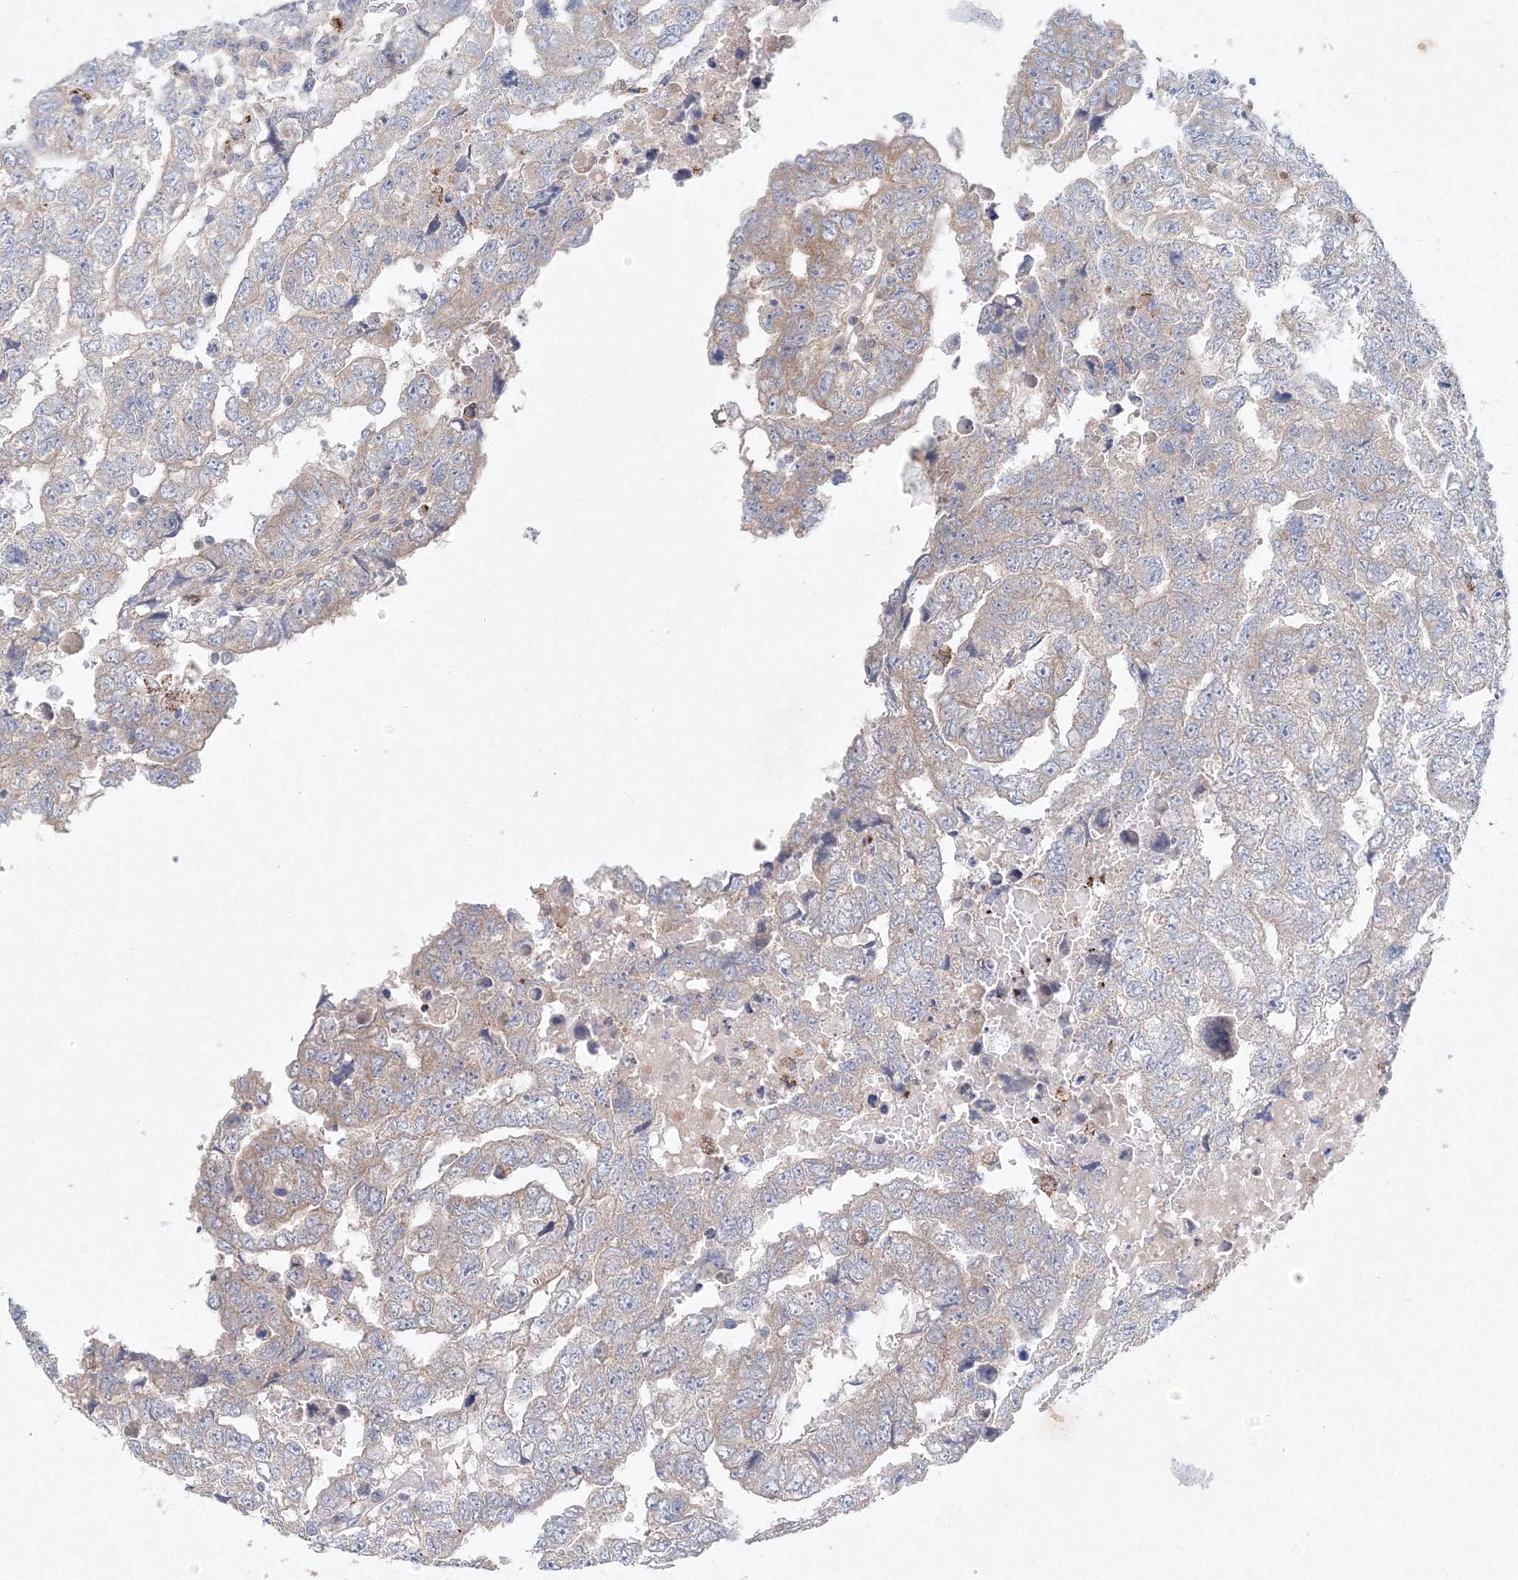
{"staining": {"intensity": "negative", "quantity": "none", "location": "none"}, "tissue": "testis cancer", "cell_type": "Tumor cells", "image_type": "cancer", "snomed": [{"axis": "morphology", "description": "Carcinoma, Embryonal, NOS"}, {"axis": "topography", "description": "Testis"}], "caption": "IHC histopathology image of neoplastic tissue: testis cancer stained with DAB demonstrates no significant protein positivity in tumor cells. The staining was performed using DAB (3,3'-diaminobenzidine) to visualize the protein expression in brown, while the nuclei were stained in blue with hematoxylin (Magnification: 20x).", "gene": "WDR49", "patient": {"sex": "male", "age": 45}}